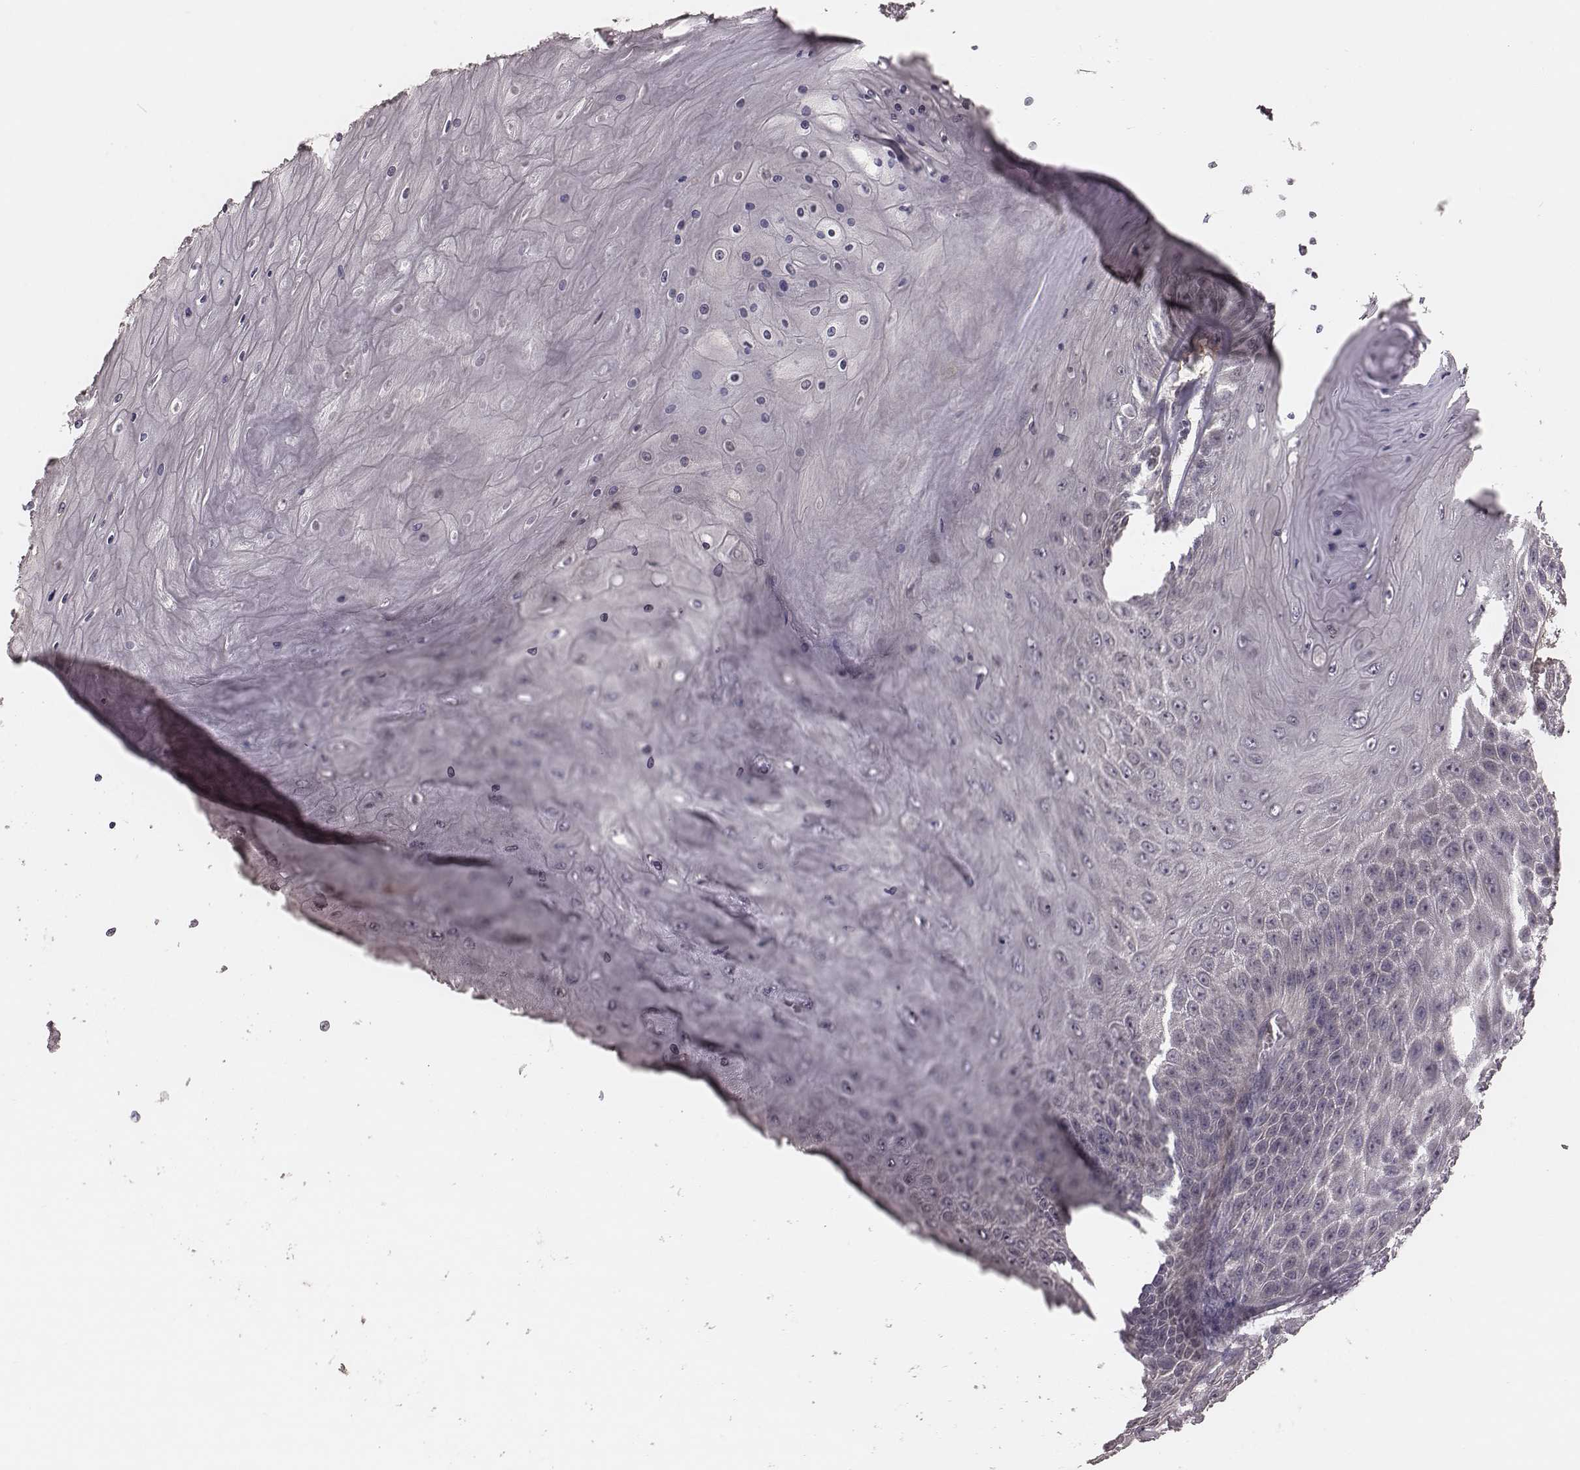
{"staining": {"intensity": "negative", "quantity": "none", "location": "none"}, "tissue": "skin cancer", "cell_type": "Tumor cells", "image_type": "cancer", "snomed": [{"axis": "morphology", "description": "Squamous cell carcinoma, NOS"}, {"axis": "topography", "description": "Skin"}], "caption": "Skin cancer (squamous cell carcinoma) stained for a protein using immunohistochemistry (IHC) demonstrates no expression tumor cells.", "gene": "IL5", "patient": {"sex": "male", "age": 62}}